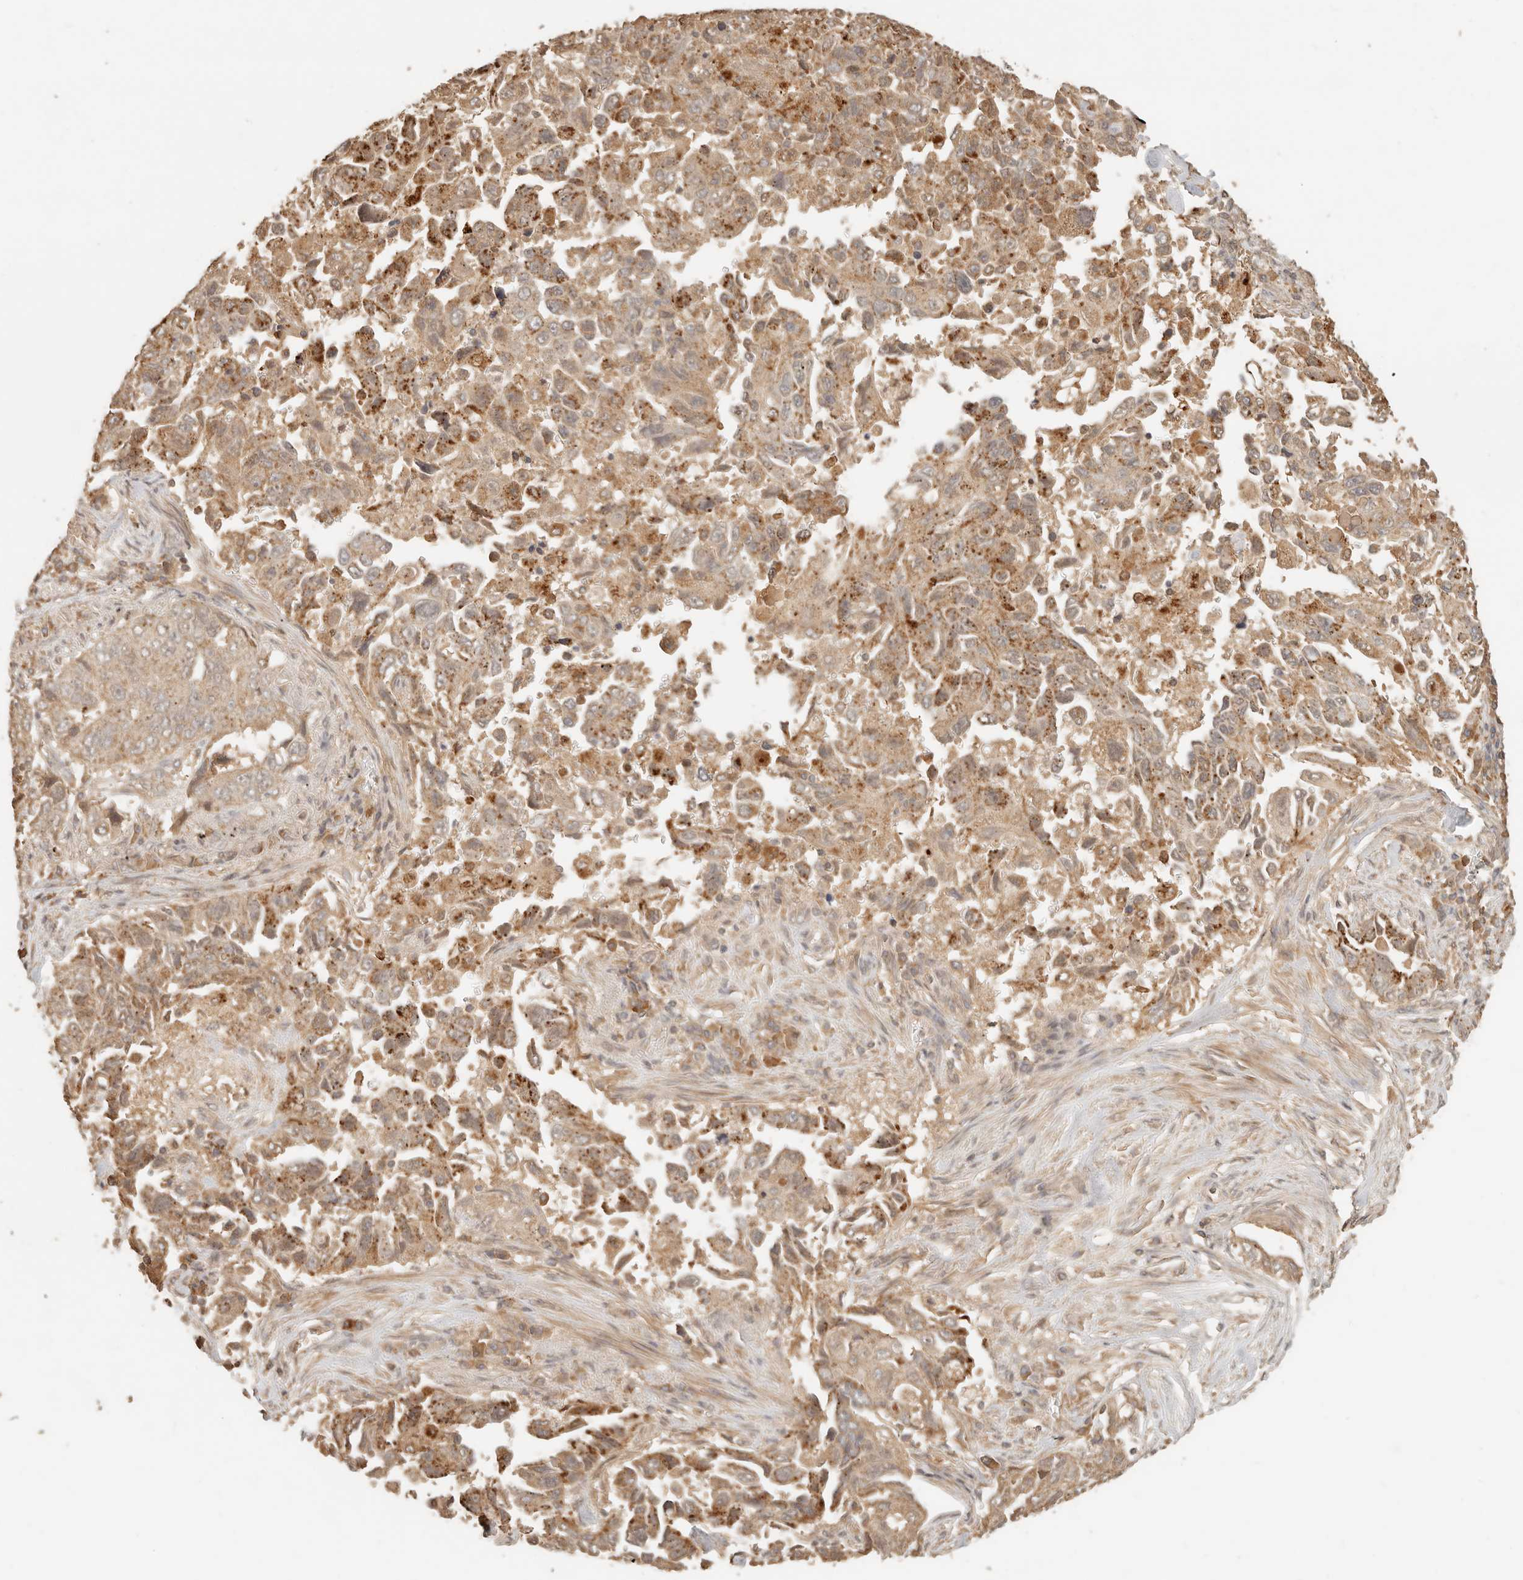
{"staining": {"intensity": "moderate", "quantity": ">75%", "location": "cytoplasmic/membranous"}, "tissue": "lung cancer", "cell_type": "Tumor cells", "image_type": "cancer", "snomed": [{"axis": "morphology", "description": "Adenocarcinoma, NOS"}, {"axis": "topography", "description": "Lung"}], "caption": "High-magnification brightfield microscopy of lung cancer stained with DAB (3,3'-diaminobenzidine) (brown) and counterstained with hematoxylin (blue). tumor cells exhibit moderate cytoplasmic/membranous positivity is seen in approximately>75% of cells.", "gene": "INTS11", "patient": {"sex": "female", "age": 51}}